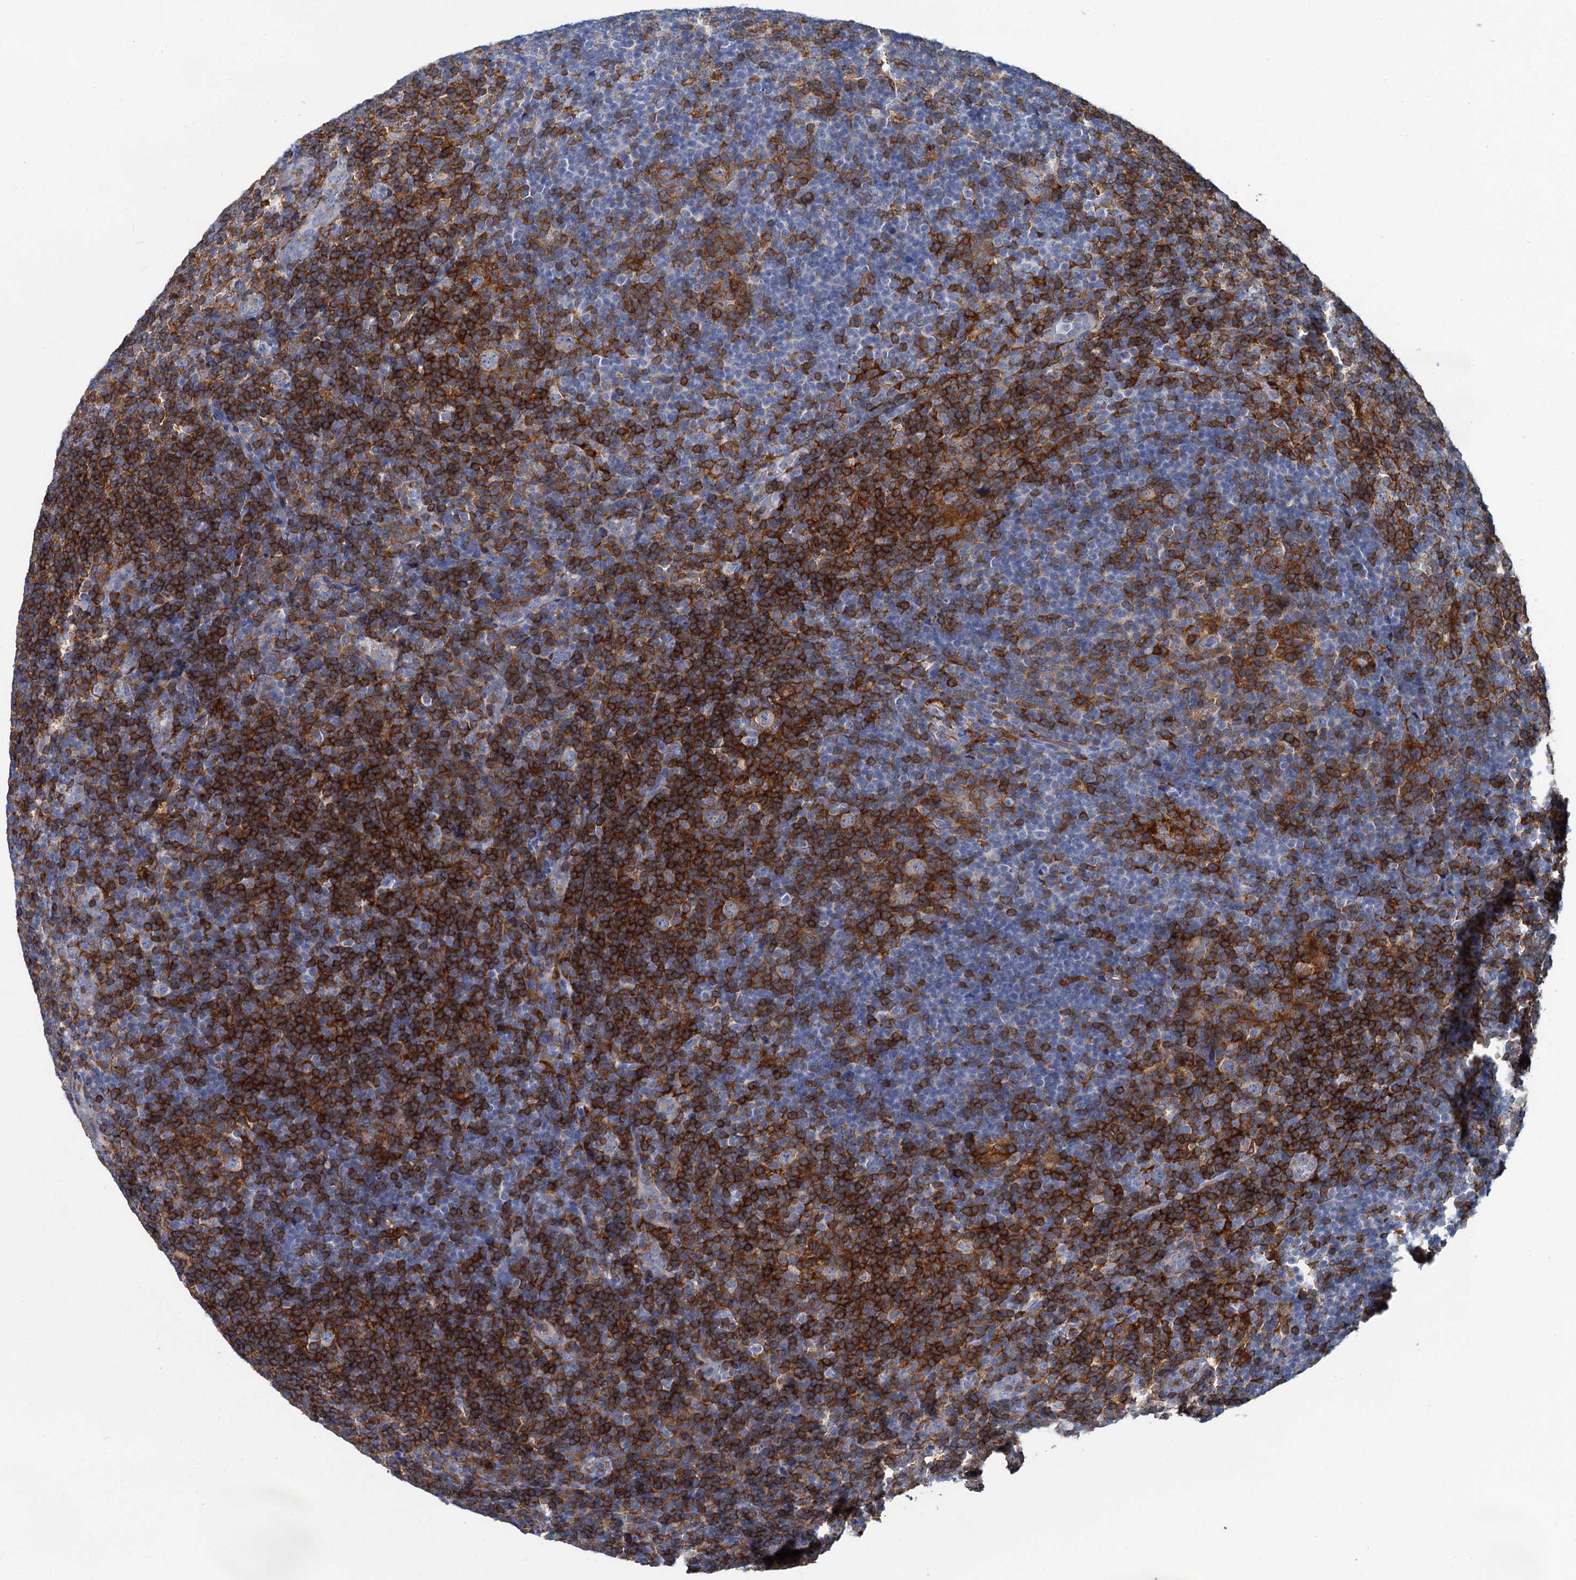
{"staining": {"intensity": "weak", "quantity": ">75%", "location": "cytoplasmic/membranous"}, "tissue": "lymphoma", "cell_type": "Tumor cells", "image_type": "cancer", "snomed": [{"axis": "morphology", "description": "Hodgkin's disease, NOS"}, {"axis": "topography", "description": "Lymph node"}], "caption": "High-magnification brightfield microscopy of lymphoma stained with DAB (3,3'-diaminobenzidine) (brown) and counterstained with hematoxylin (blue). tumor cells exhibit weak cytoplasmic/membranous positivity is present in approximately>75% of cells.", "gene": "FGFR2", "patient": {"sex": "female", "age": 57}}